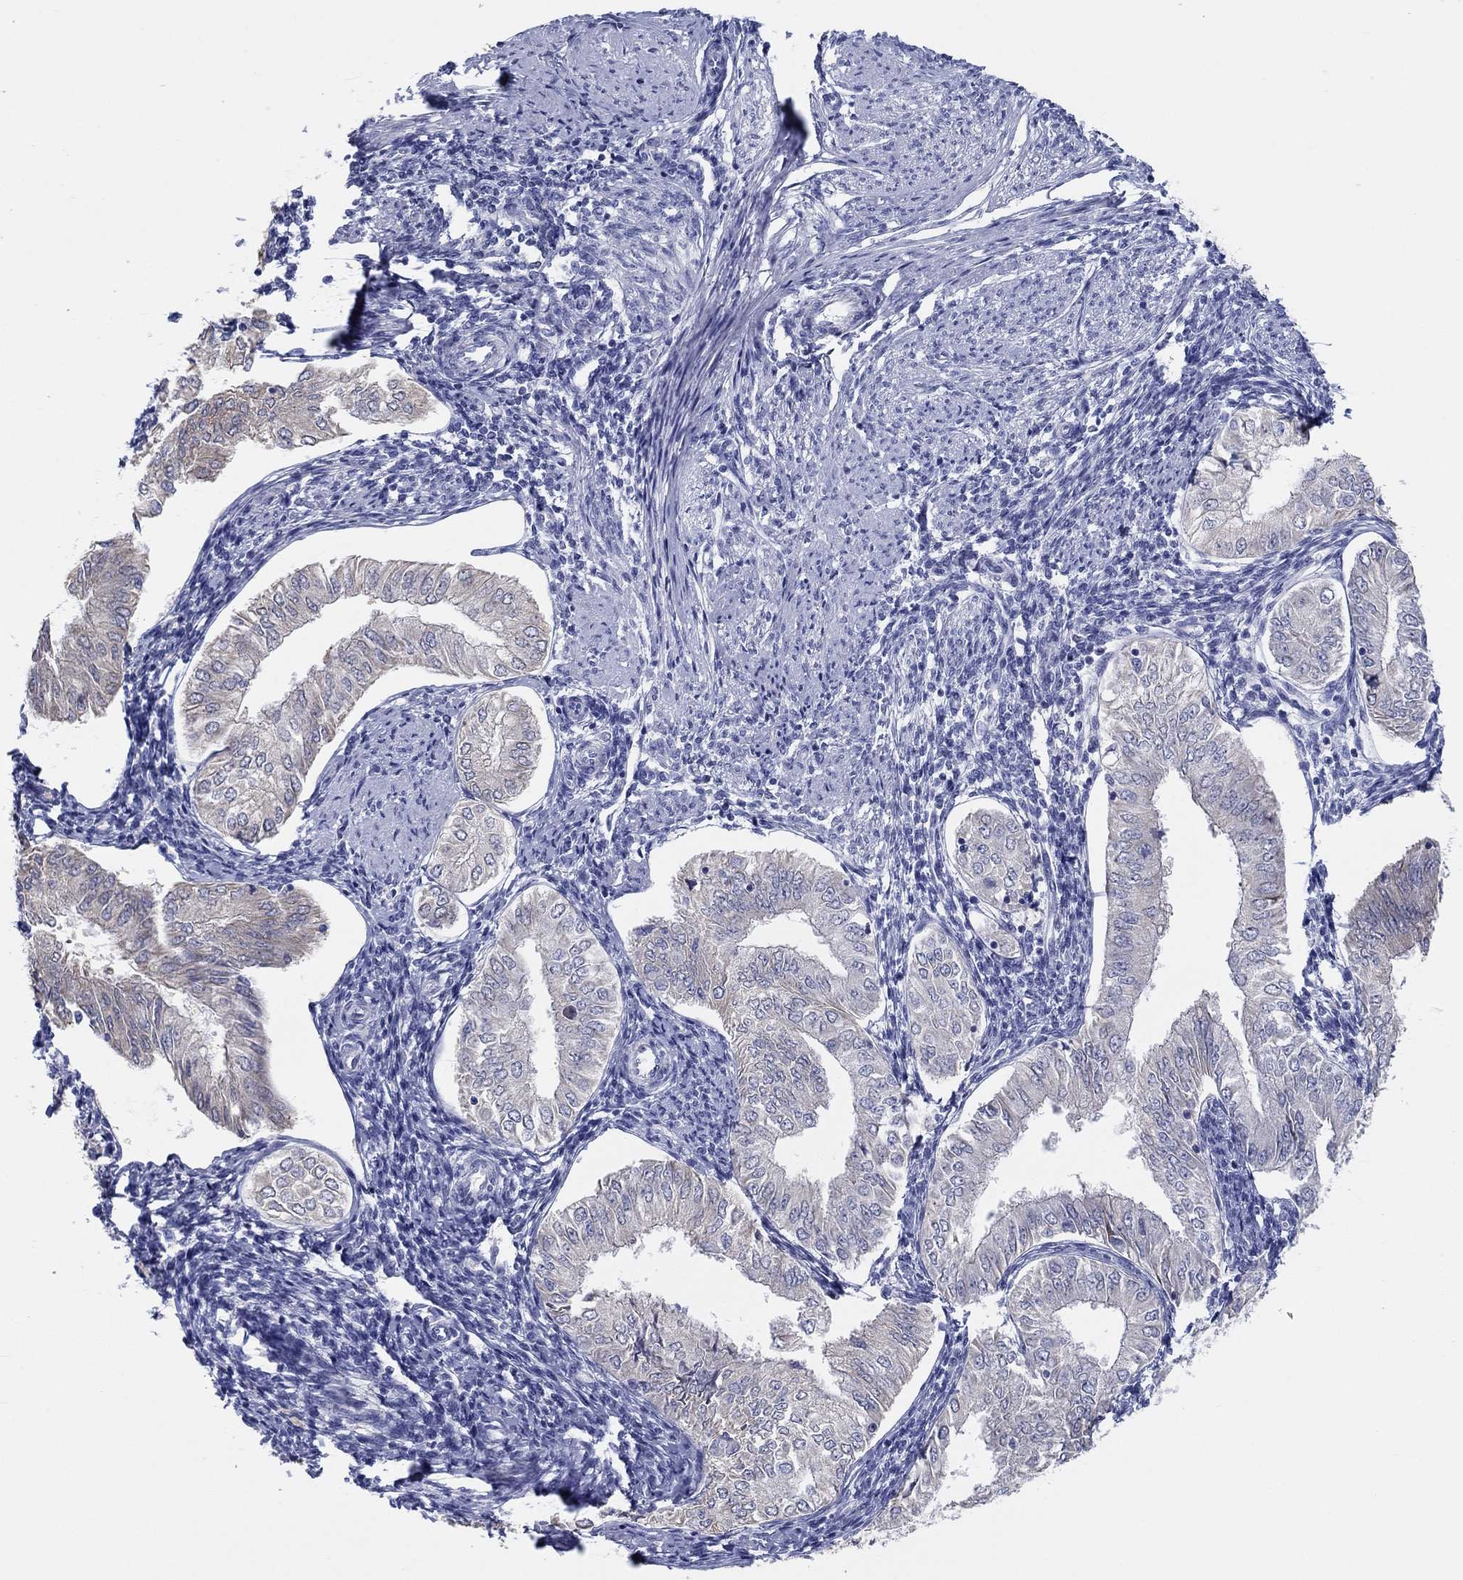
{"staining": {"intensity": "negative", "quantity": "none", "location": "none"}, "tissue": "endometrial cancer", "cell_type": "Tumor cells", "image_type": "cancer", "snomed": [{"axis": "morphology", "description": "Adenocarcinoma, NOS"}, {"axis": "topography", "description": "Endometrium"}], "caption": "Endometrial cancer (adenocarcinoma) was stained to show a protein in brown. There is no significant staining in tumor cells. (Stains: DAB immunohistochemistry (IHC) with hematoxylin counter stain, Microscopy: brightfield microscopy at high magnification).", "gene": "LRRC4C", "patient": {"sex": "female", "age": 53}}